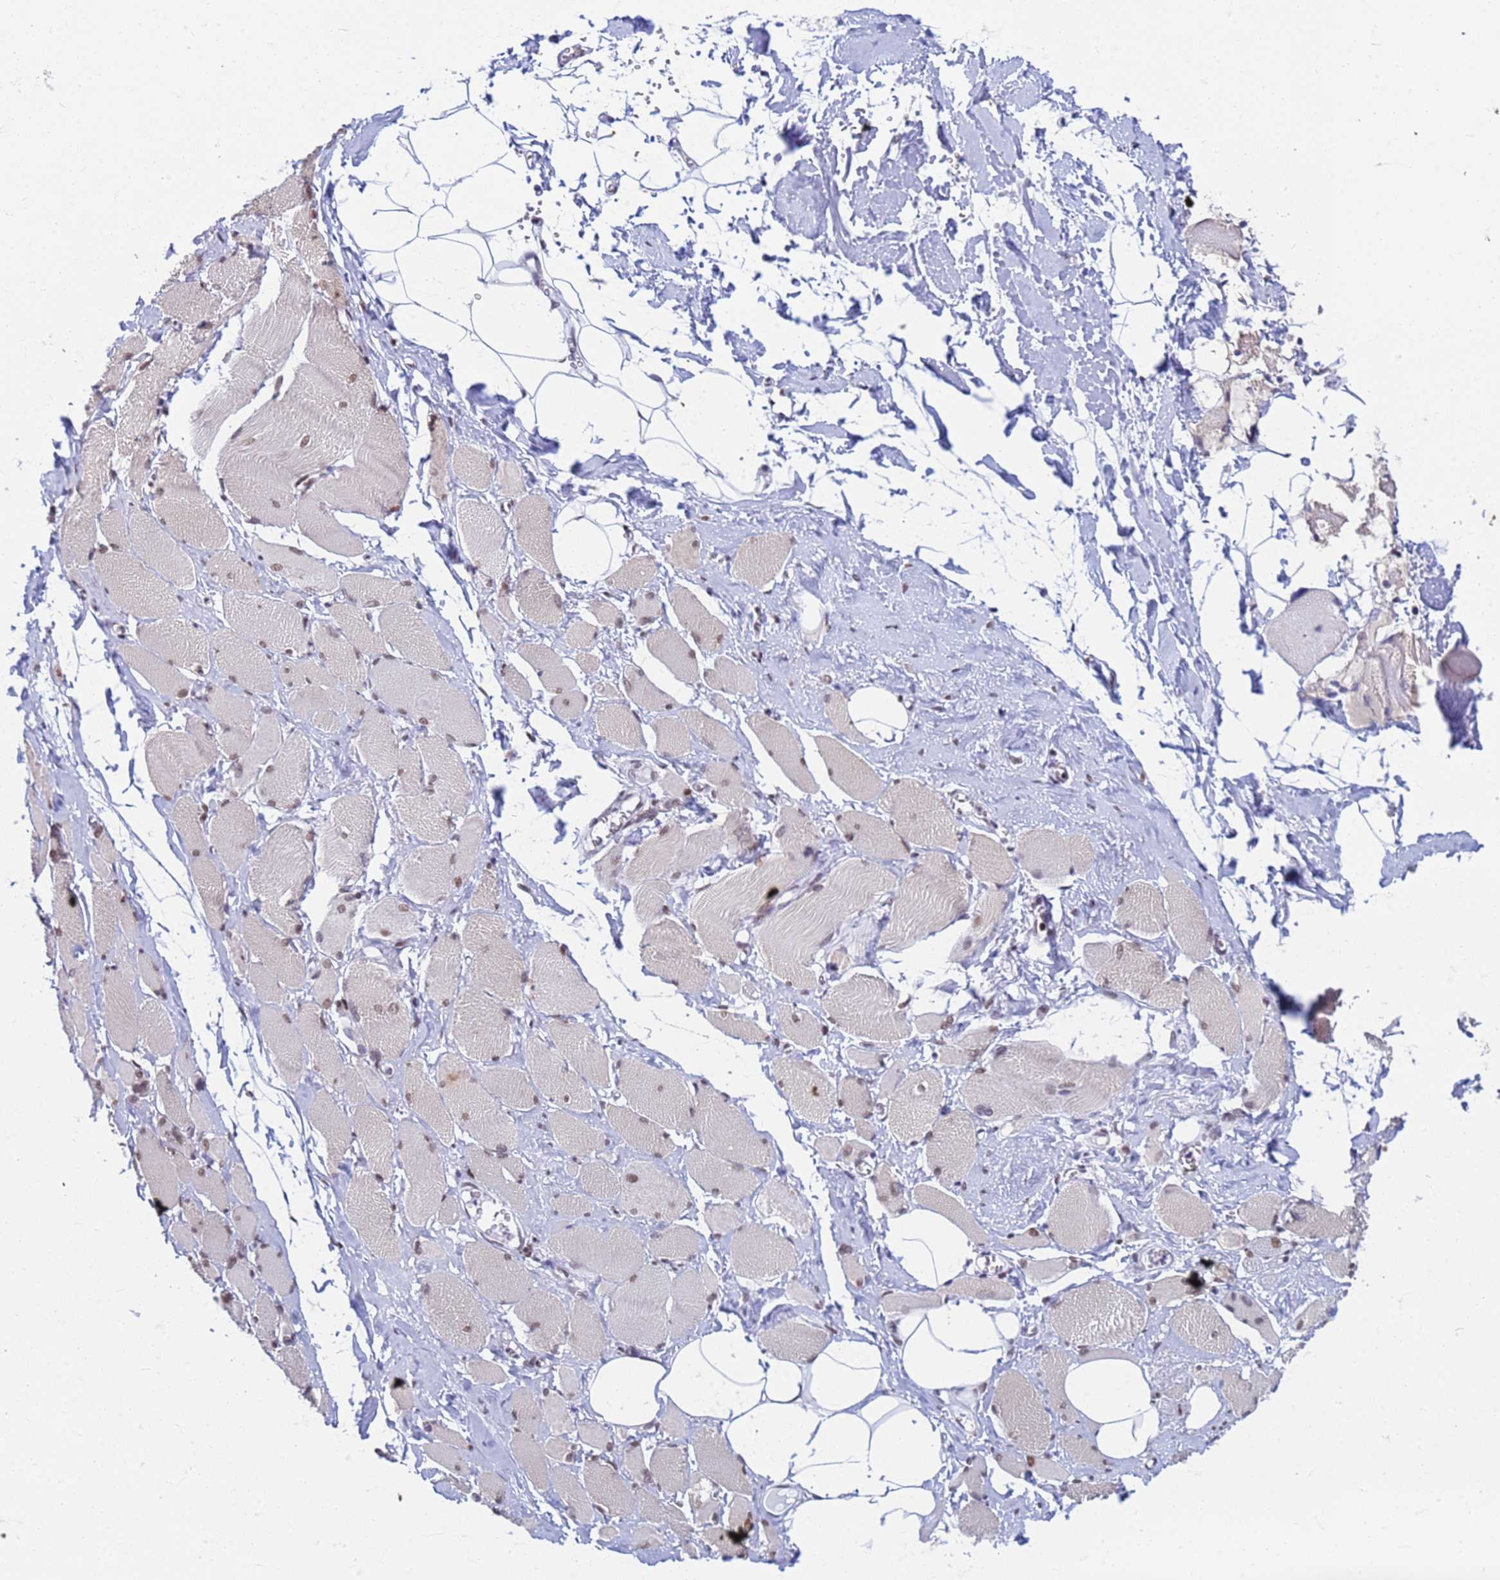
{"staining": {"intensity": "moderate", "quantity": "25%-75%", "location": "nuclear"}, "tissue": "skeletal muscle", "cell_type": "Myocytes", "image_type": "normal", "snomed": [{"axis": "morphology", "description": "Normal tissue, NOS"}, {"axis": "morphology", "description": "Basal cell carcinoma"}, {"axis": "topography", "description": "Skeletal muscle"}], "caption": "This histopathology image demonstrates immunohistochemistry staining of benign skeletal muscle, with medium moderate nuclear positivity in about 25%-75% of myocytes.", "gene": "FAM170B", "patient": {"sex": "female", "age": 64}}